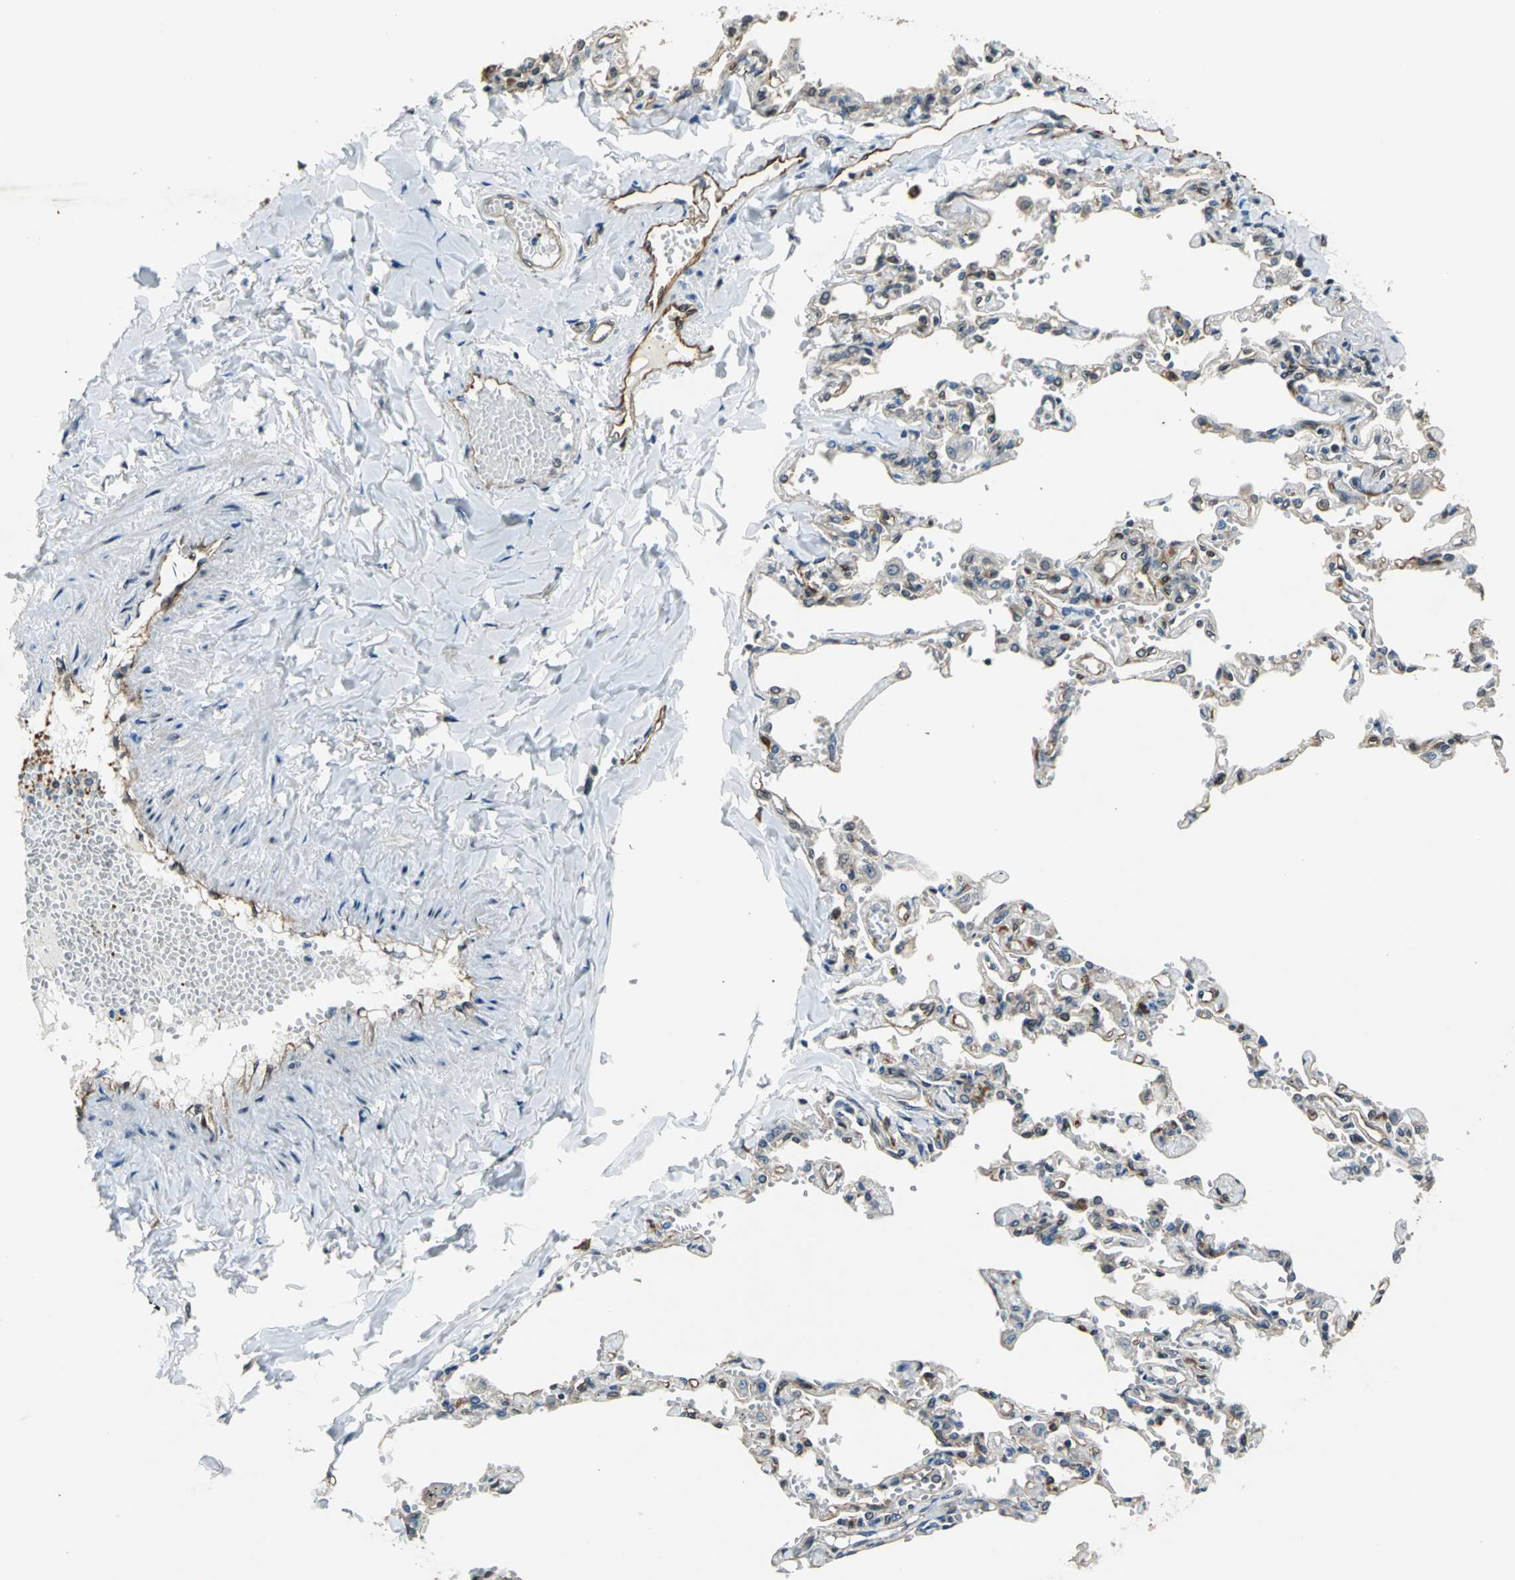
{"staining": {"intensity": "strong", "quantity": "25%-75%", "location": "nuclear"}, "tissue": "lung", "cell_type": "Alveolar cells", "image_type": "normal", "snomed": [{"axis": "morphology", "description": "Normal tissue, NOS"}, {"axis": "topography", "description": "Lung"}], "caption": "Immunohistochemical staining of normal human lung exhibits 25%-75% levels of strong nuclear protein positivity in approximately 25%-75% of alveolar cells. (brown staining indicates protein expression, while blue staining denotes nuclei).", "gene": "BRIP1", "patient": {"sex": "male", "age": 21}}